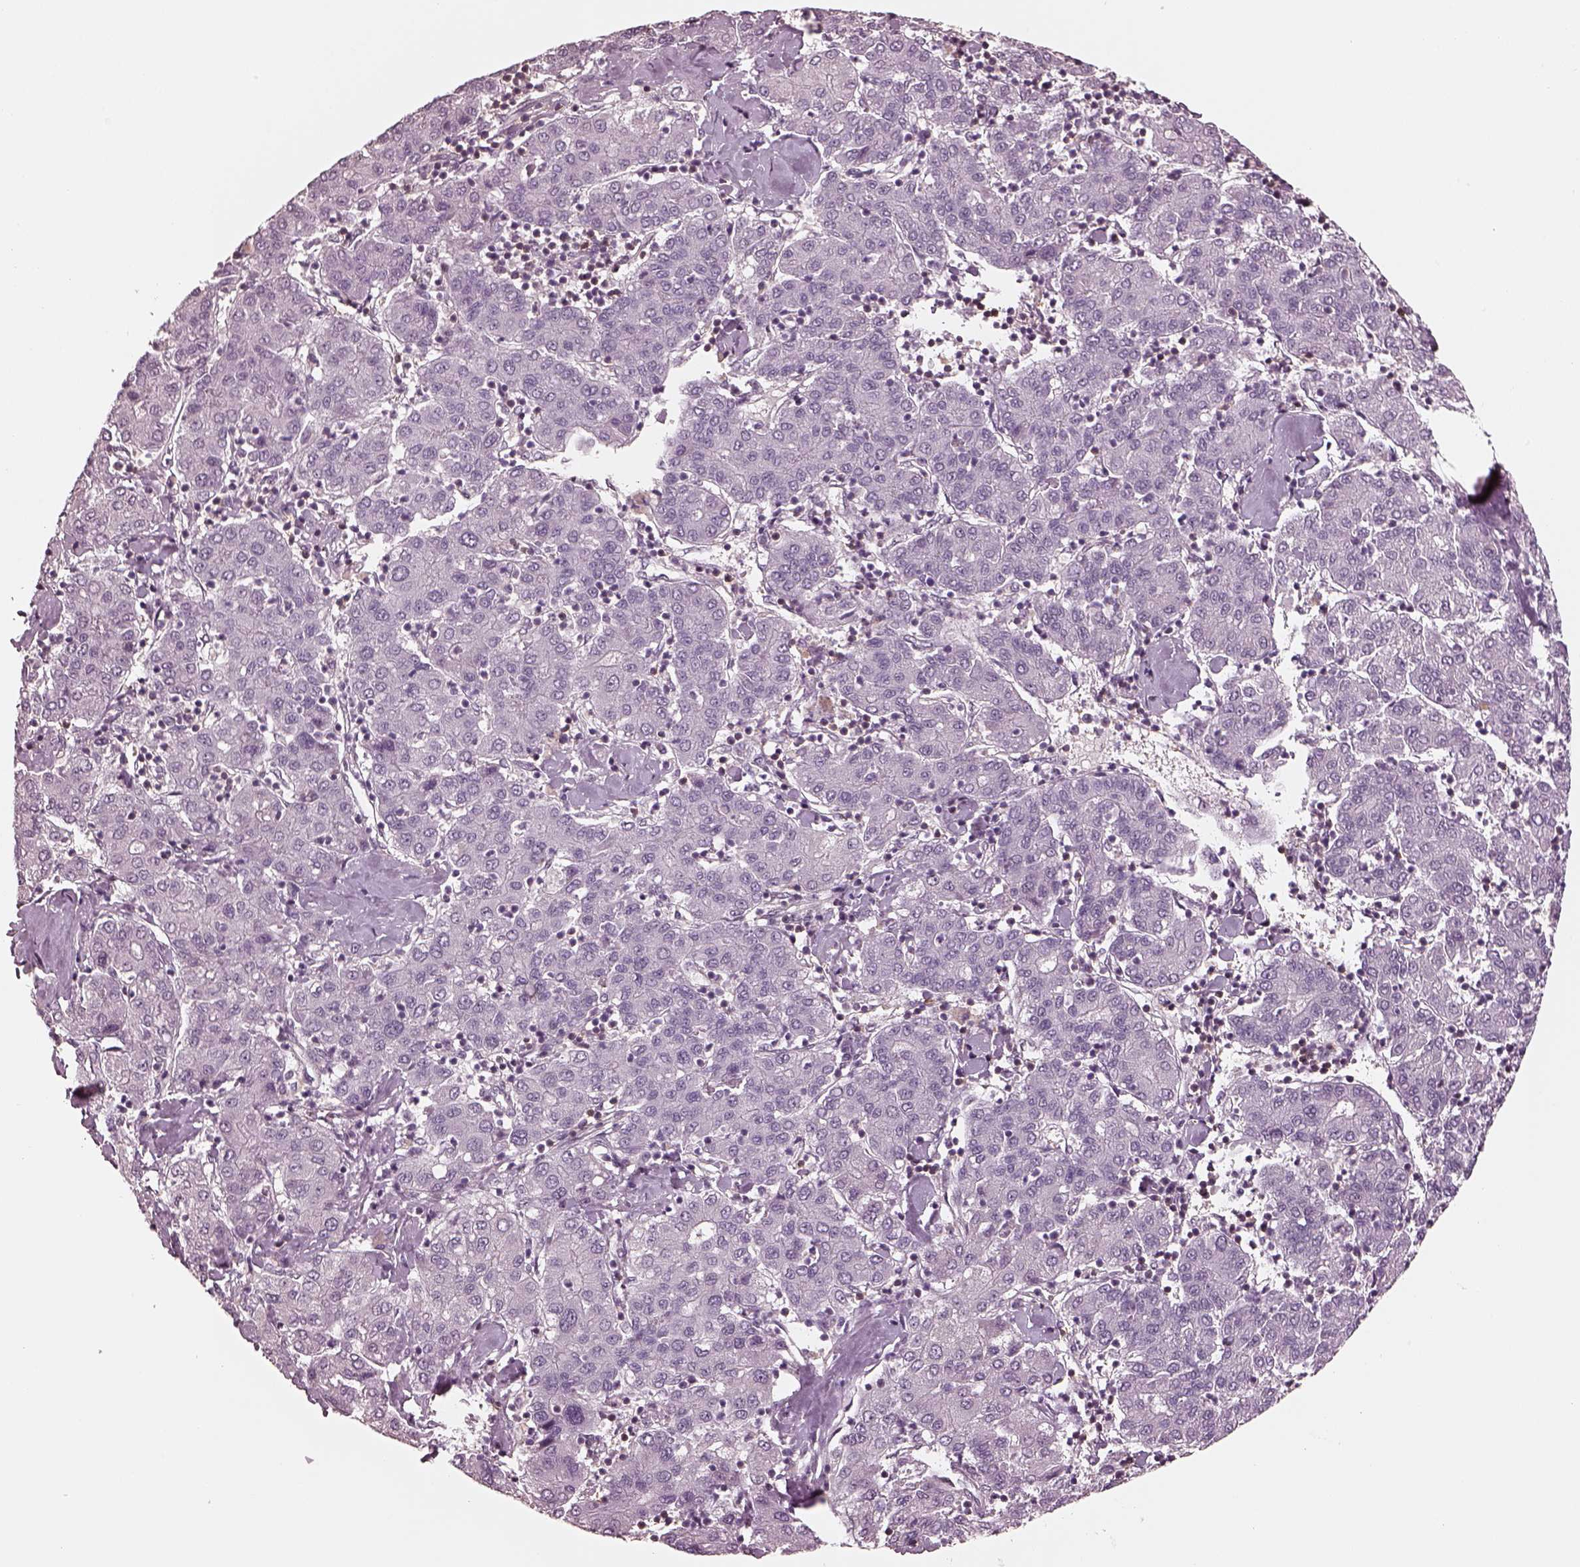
{"staining": {"intensity": "negative", "quantity": "none", "location": "none"}, "tissue": "liver cancer", "cell_type": "Tumor cells", "image_type": "cancer", "snomed": [{"axis": "morphology", "description": "Carcinoma, Hepatocellular, NOS"}, {"axis": "topography", "description": "Liver"}], "caption": "There is no significant staining in tumor cells of liver cancer.", "gene": "EGR4", "patient": {"sex": "male", "age": 65}}